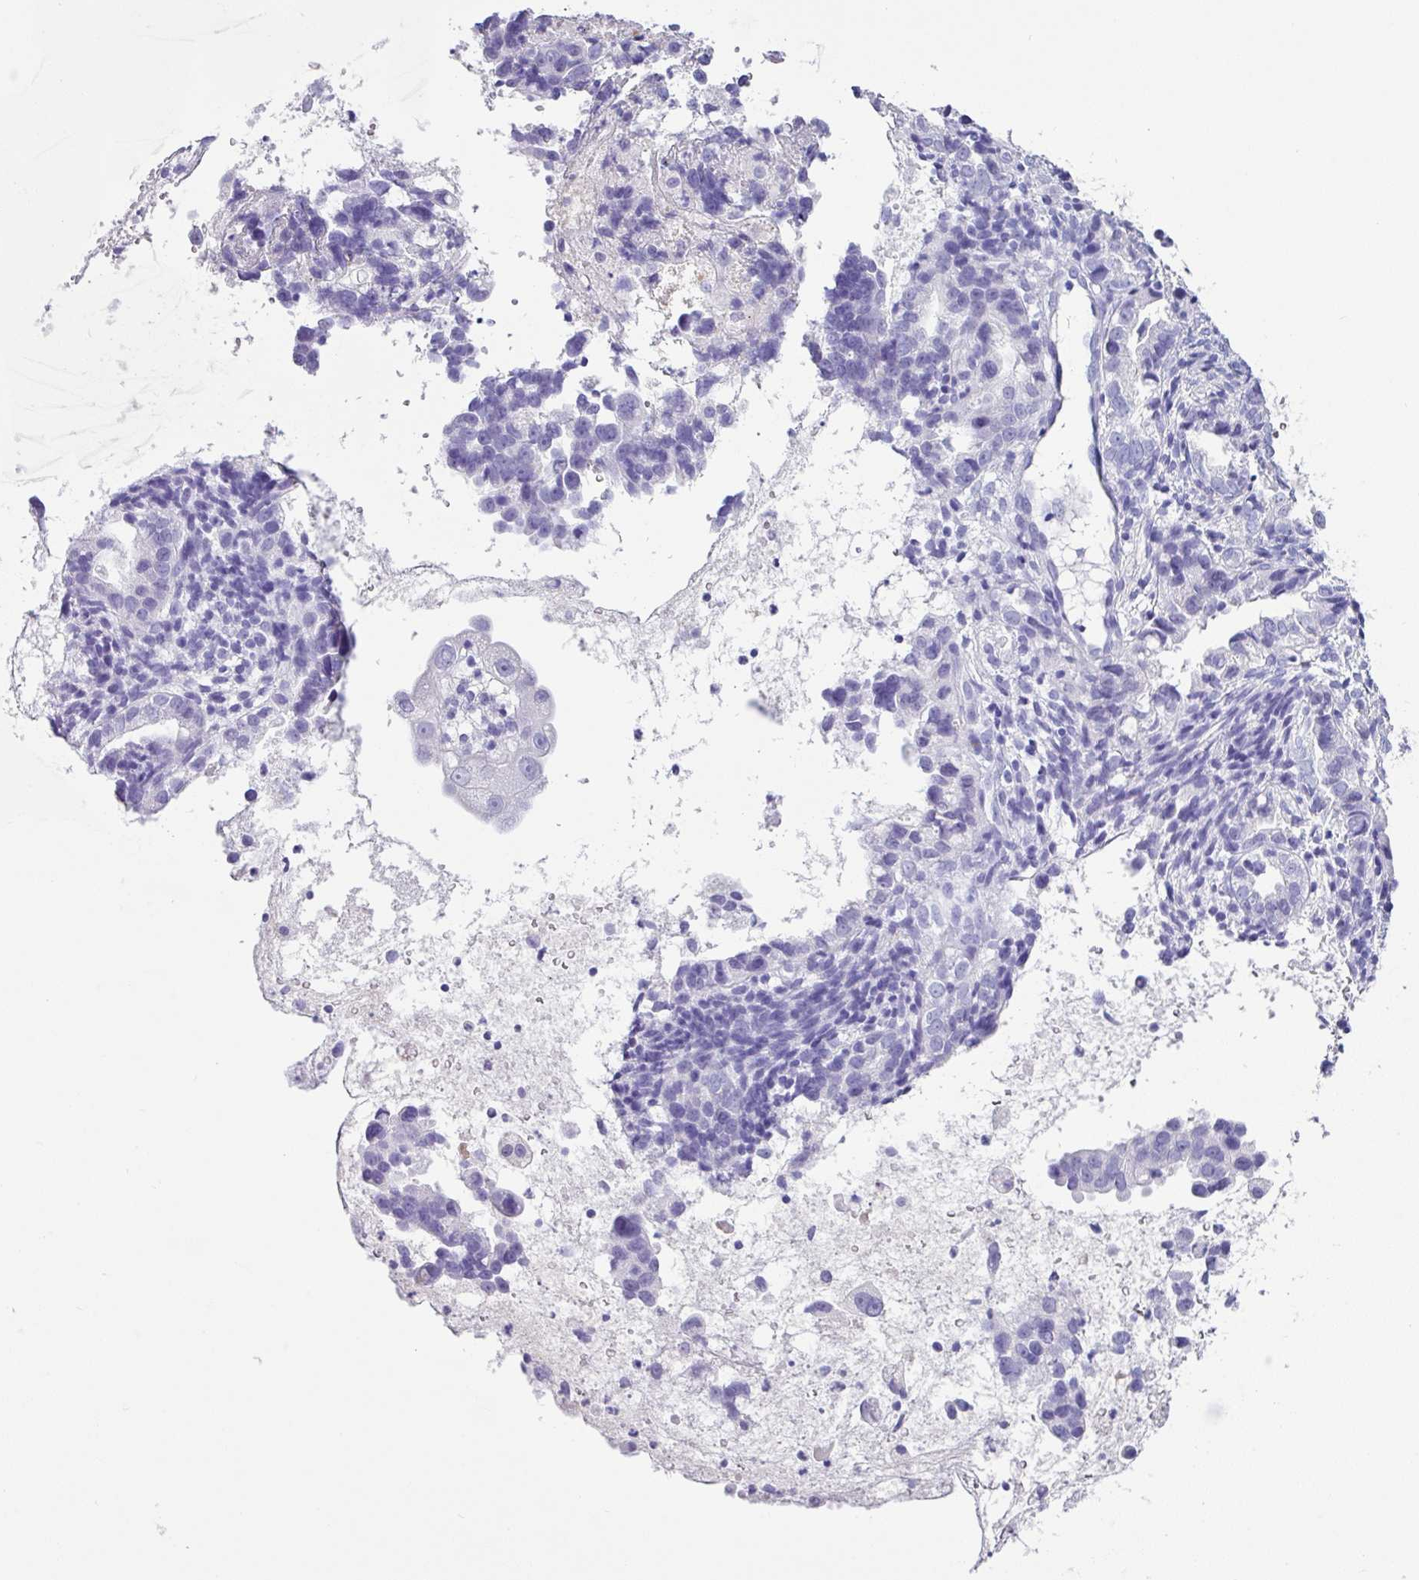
{"staining": {"intensity": "negative", "quantity": "none", "location": "none"}, "tissue": "endometrial cancer", "cell_type": "Tumor cells", "image_type": "cancer", "snomed": [{"axis": "morphology", "description": "Adenocarcinoma, NOS"}, {"axis": "topography", "description": "Endometrium"}], "caption": "Endometrial adenocarcinoma stained for a protein using IHC shows no staining tumor cells.", "gene": "ZG16", "patient": {"sex": "female", "age": 57}}